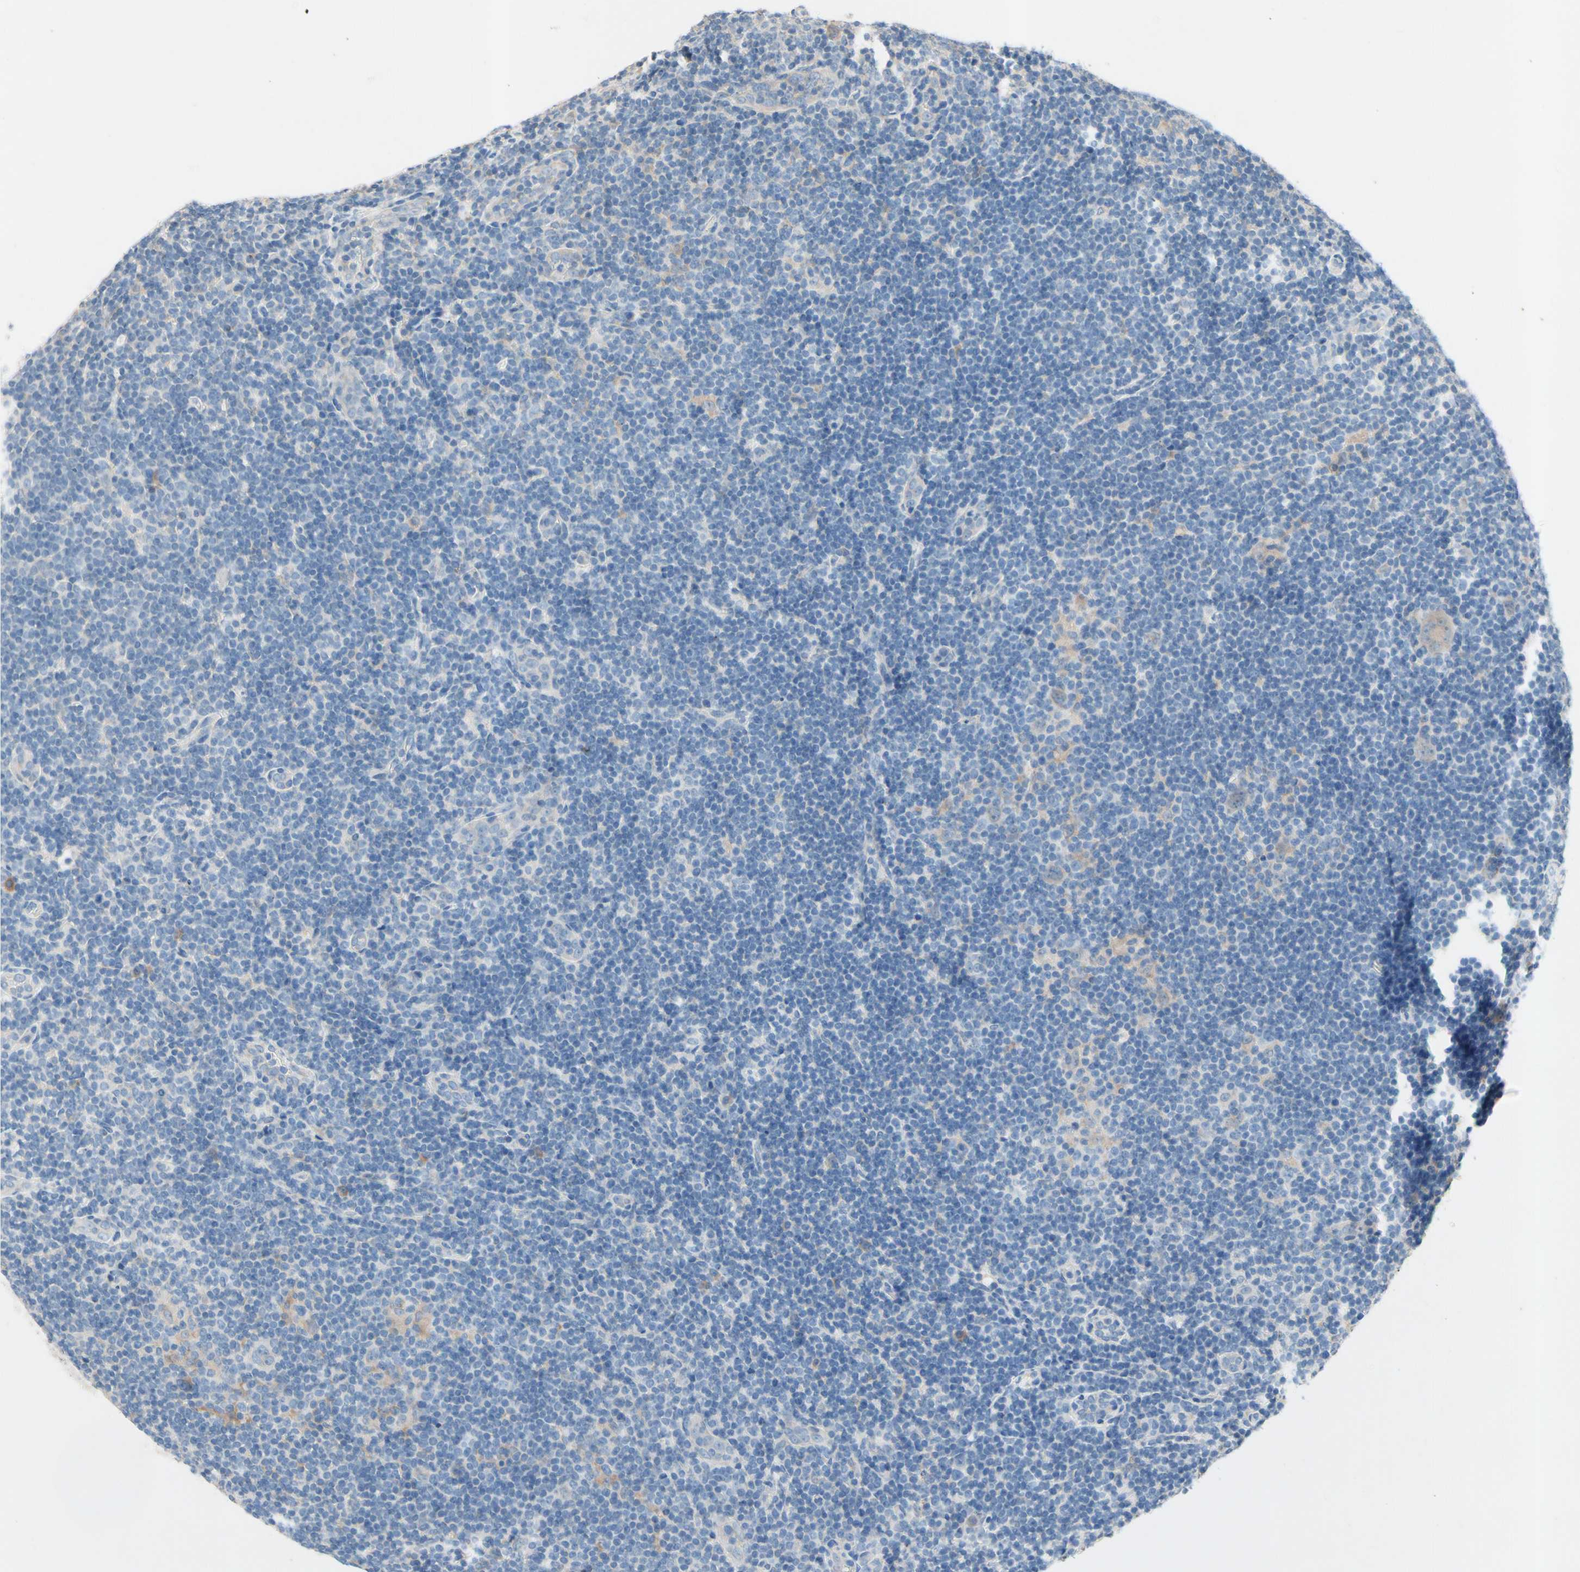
{"staining": {"intensity": "weak", "quantity": ">75%", "location": "cytoplasmic/membranous"}, "tissue": "lymphoma", "cell_type": "Tumor cells", "image_type": "cancer", "snomed": [{"axis": "morphology", "description": "Hodgkin's disease, NOS"}, {"axis": "topography", "description": "Lymph node"}], "caption": "DAB (3,3'-diaminobenzidine) immunohistochemical staining of lymphoma reveals weak cytoplasmic/membranous protein positivity in about >75% of tumor cells. (Brightfield microscopy of DAB IHC at high magnification).", "gene": "PRDX4", "patient": {"sex": "female", "age": 57}}